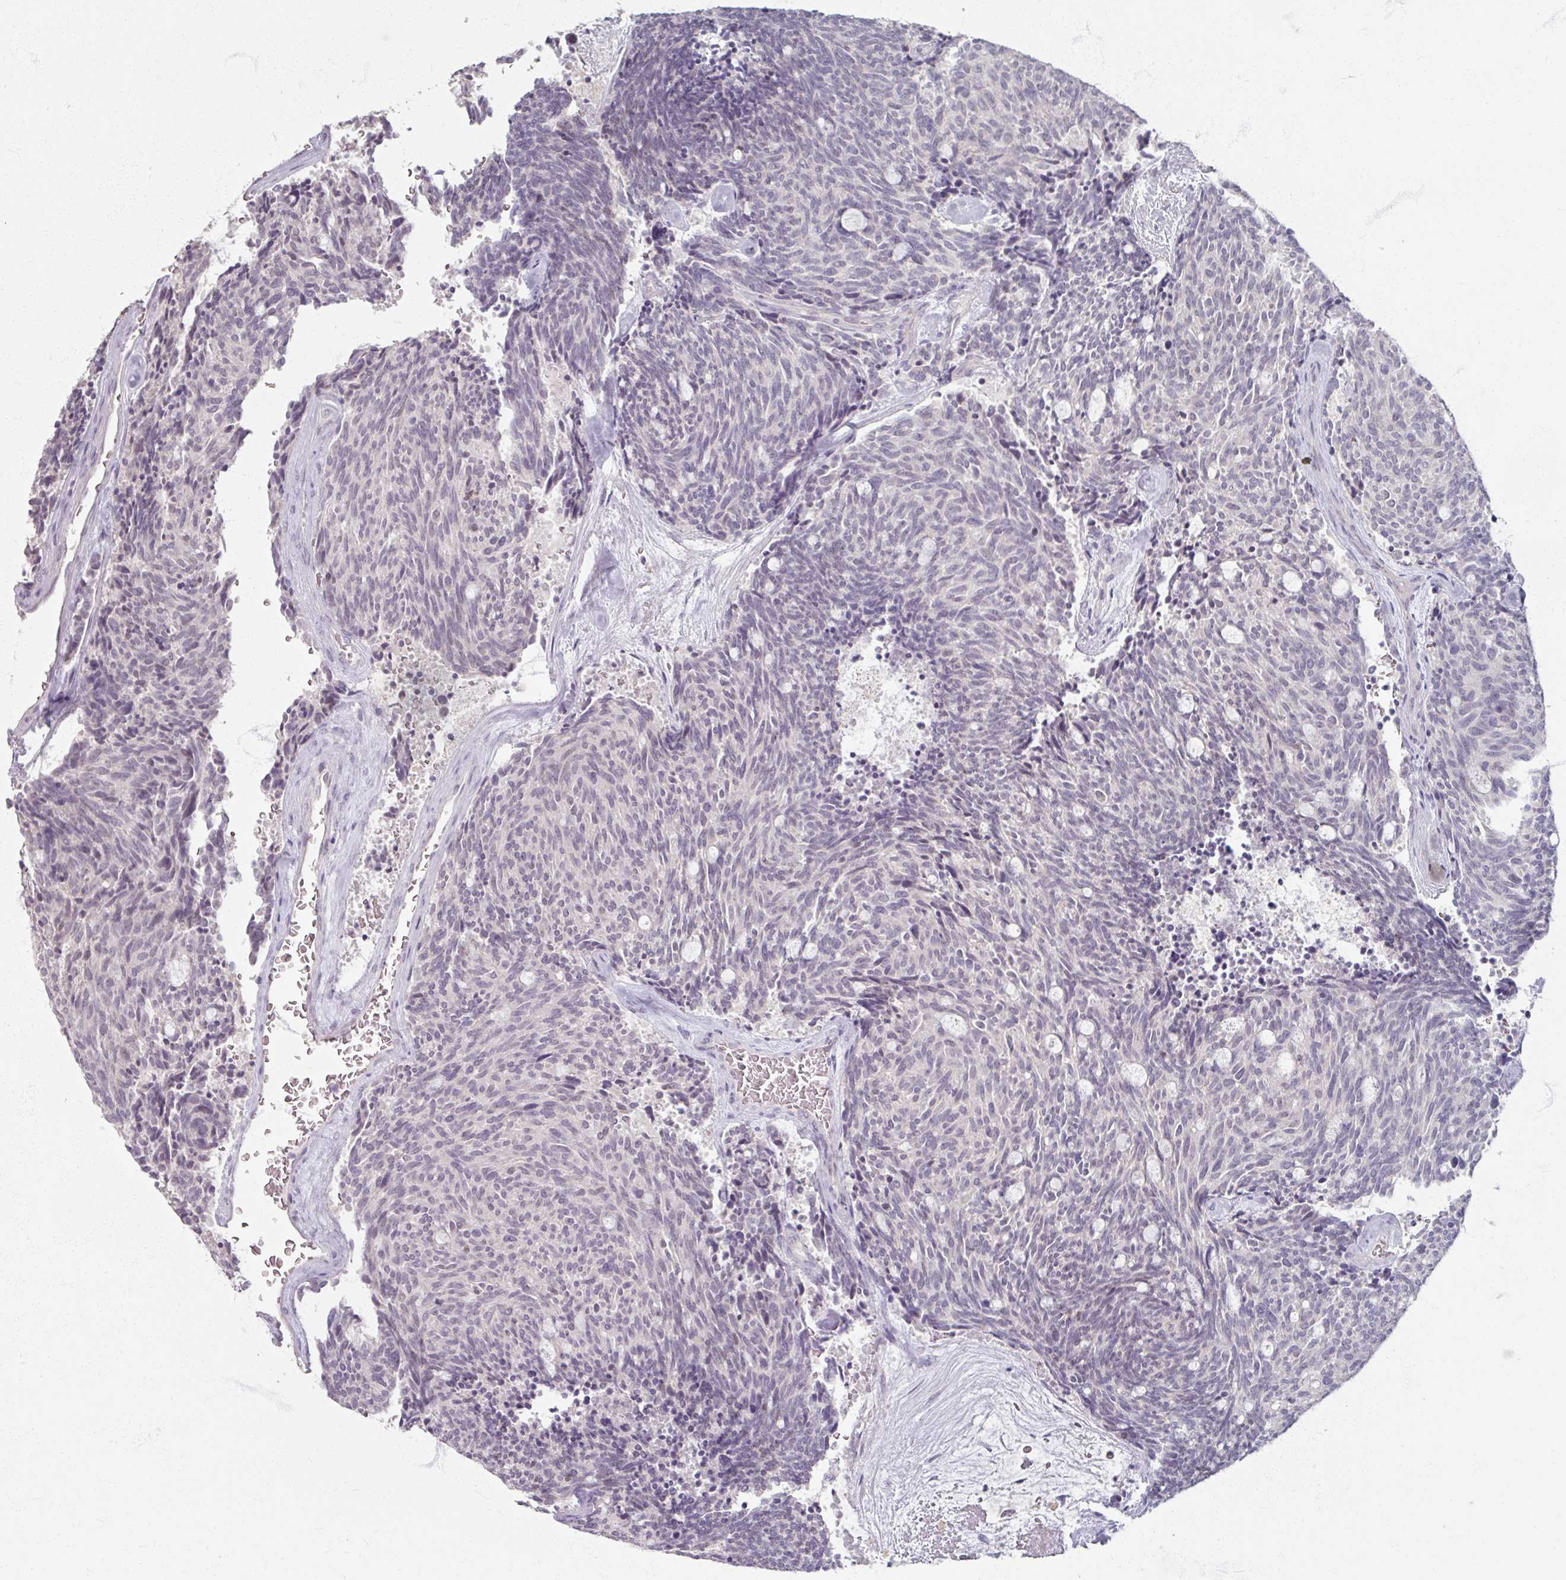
{"staining": {"intensity": "negative", "quantity": "none", "location": "none"}, "tissue": "carcinoid", "cell_type": "Tumor cells", "image_type": "cancer", "snomed": [{"axis": "morphology", "description": "Carcinoid, malignant, NOS"}, {"axis": "topography", "description": "Pancreas"}], "caption": "Human carcinoid stained for a protein using immunohistochemistry displays no expression in tumor cells.", "gene": "SOX11", "patient": {"sex": "female", "age": 54}}